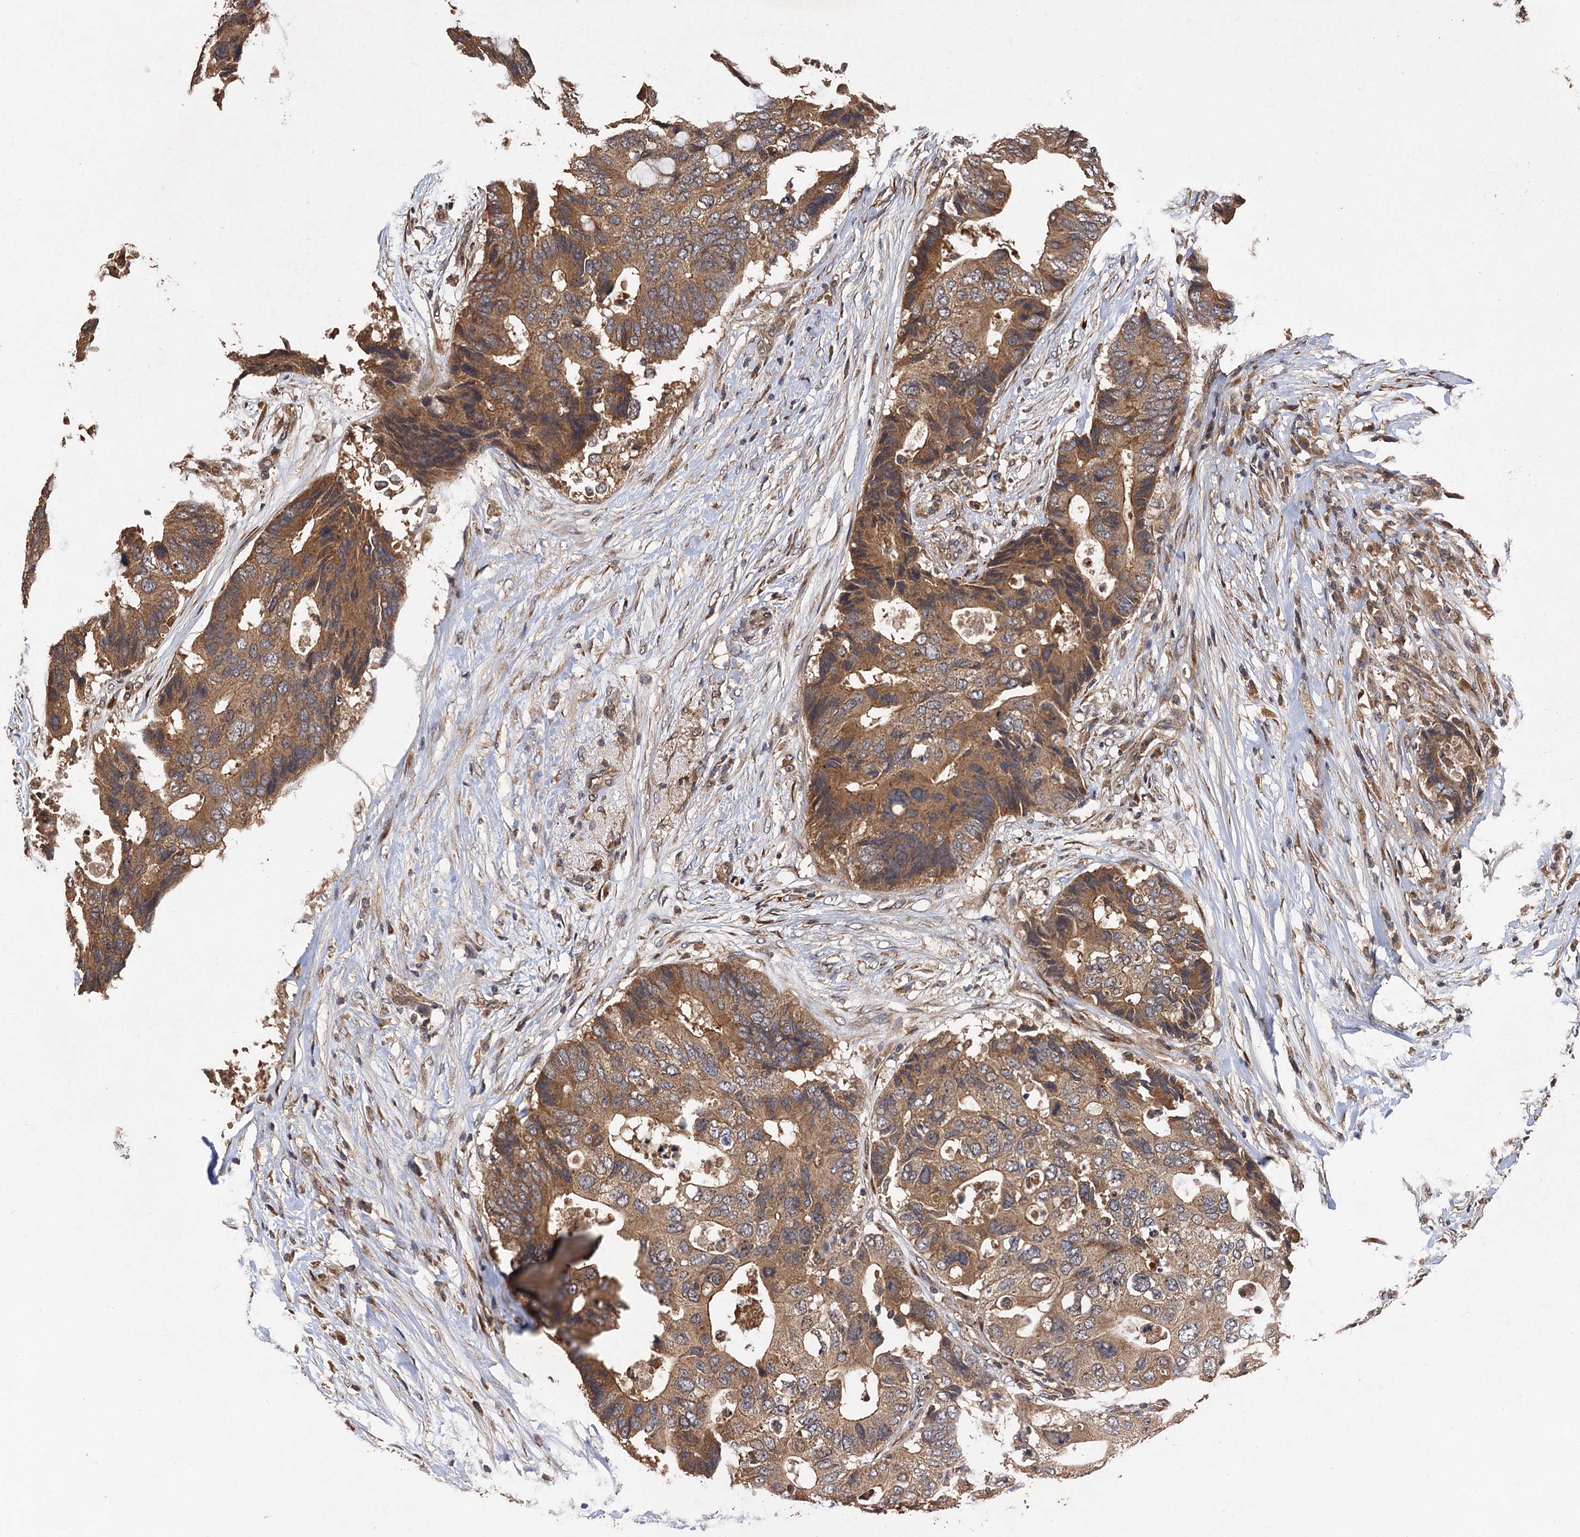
{"staining": {"intensity": "moderate", "quantity": ">75%", "location": "cytoplasmic/membranous"}, "tissue": "colorectal cancer", "cell_type": "Tumor cells", "image_type": "cancer", "snomed": [{"axis": "morphology", "description": "Adenocarcinoma, NOS"}, {"axis": "topography", "description": "Colon"}], "caption": "Protein analysis of adenocarcinoma (colorectal) tissue exhibits moderate cytoplasmic/membranous staining in about >75% of tumor cells.", "gene": "TMEM39B", "patient": {"sex": "male", "age": 71}}